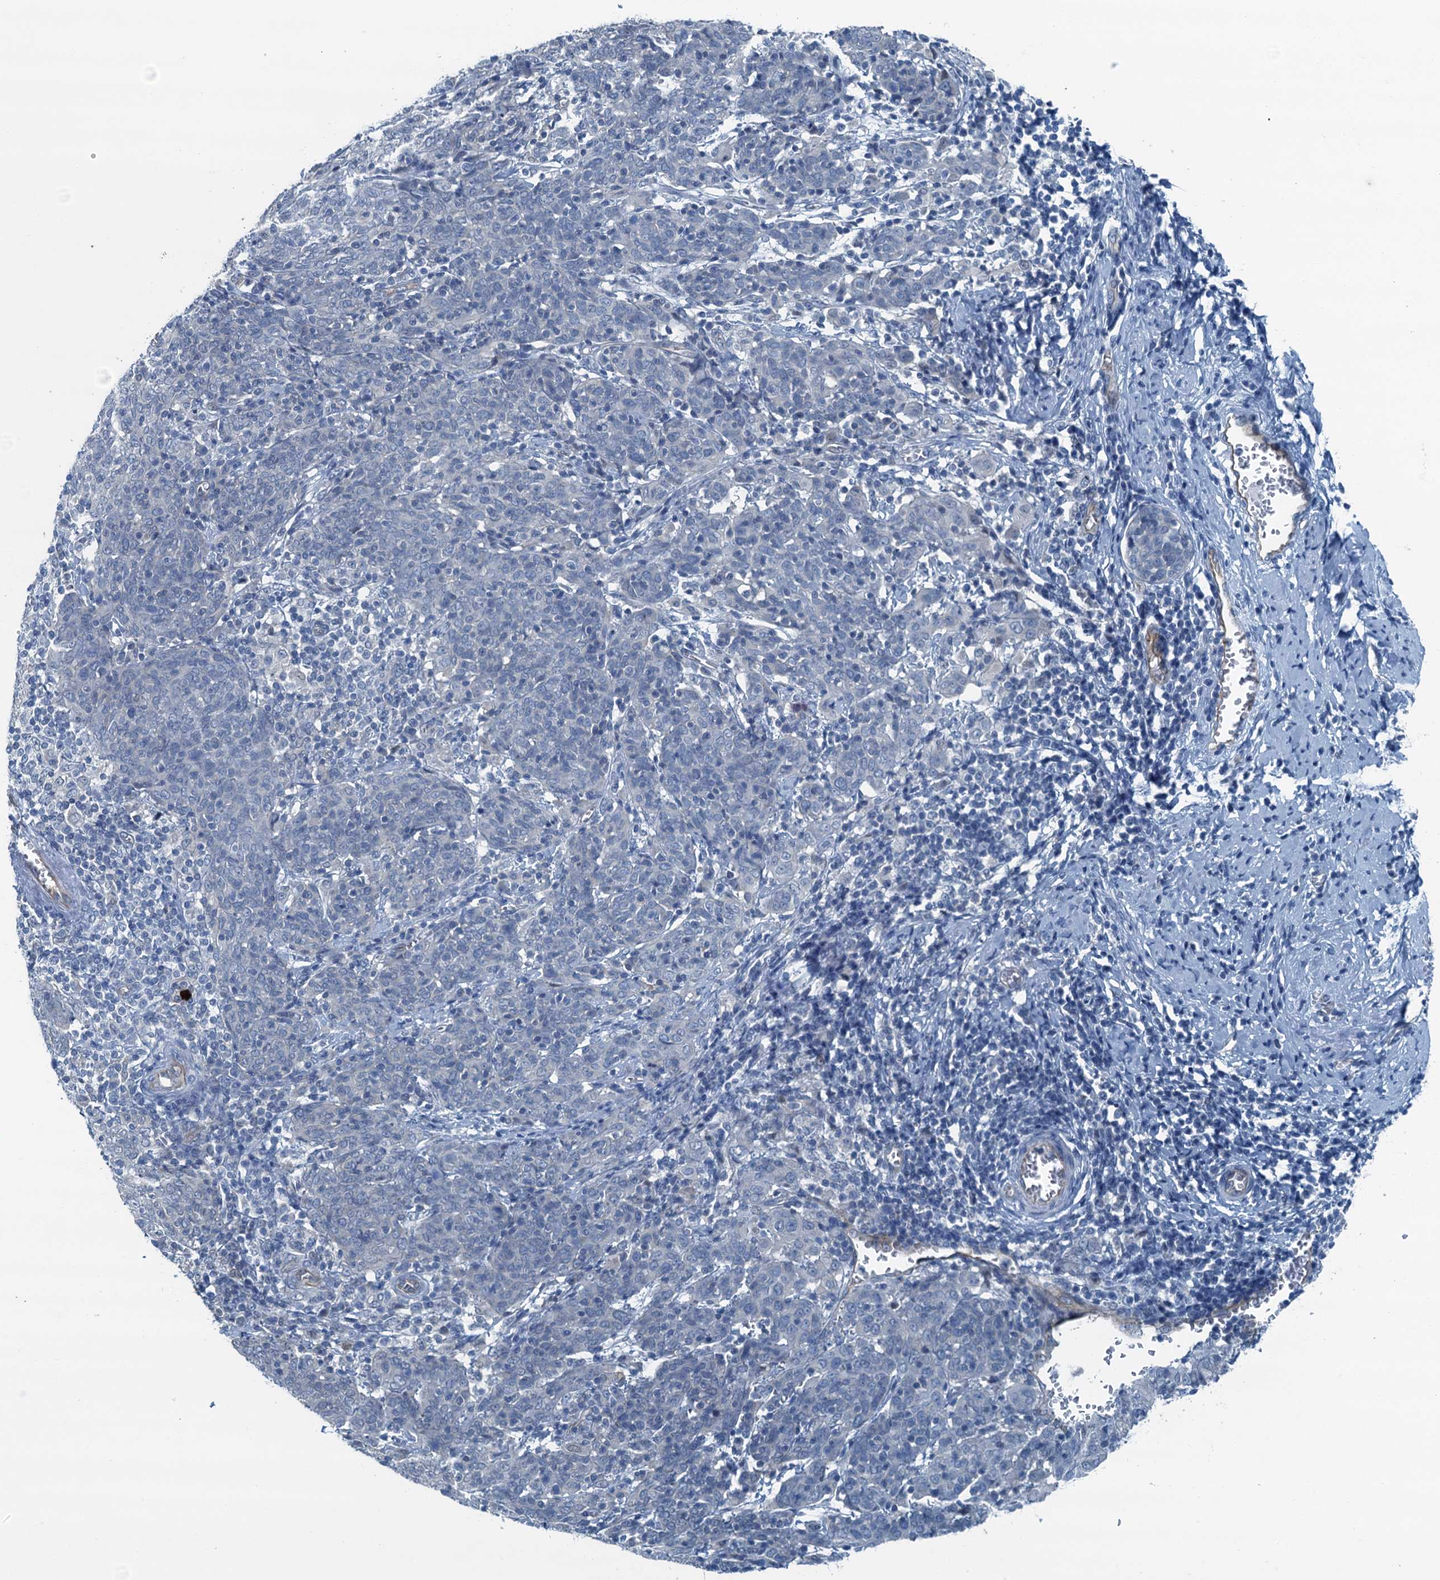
{"staining": {"intensity": "negative", "quantity": "none", "location": "none"}, "tissue": "cervical cancer", "cell_type": "Tumor cells", "image_type": "cancer", "snomed": [{"axis": "morphology", "description": "Squamous cell carcinoma, NOS"}, {"axis": "topography", "description": "Cervix"}], "caption": "High power microscopy image of an immunohistochemistry histopathology image of cervical cancer, revealing no significant positivity in tumor cells.", "gene": "GFOD2", "patient": {"sex": "female", "age": 67}}